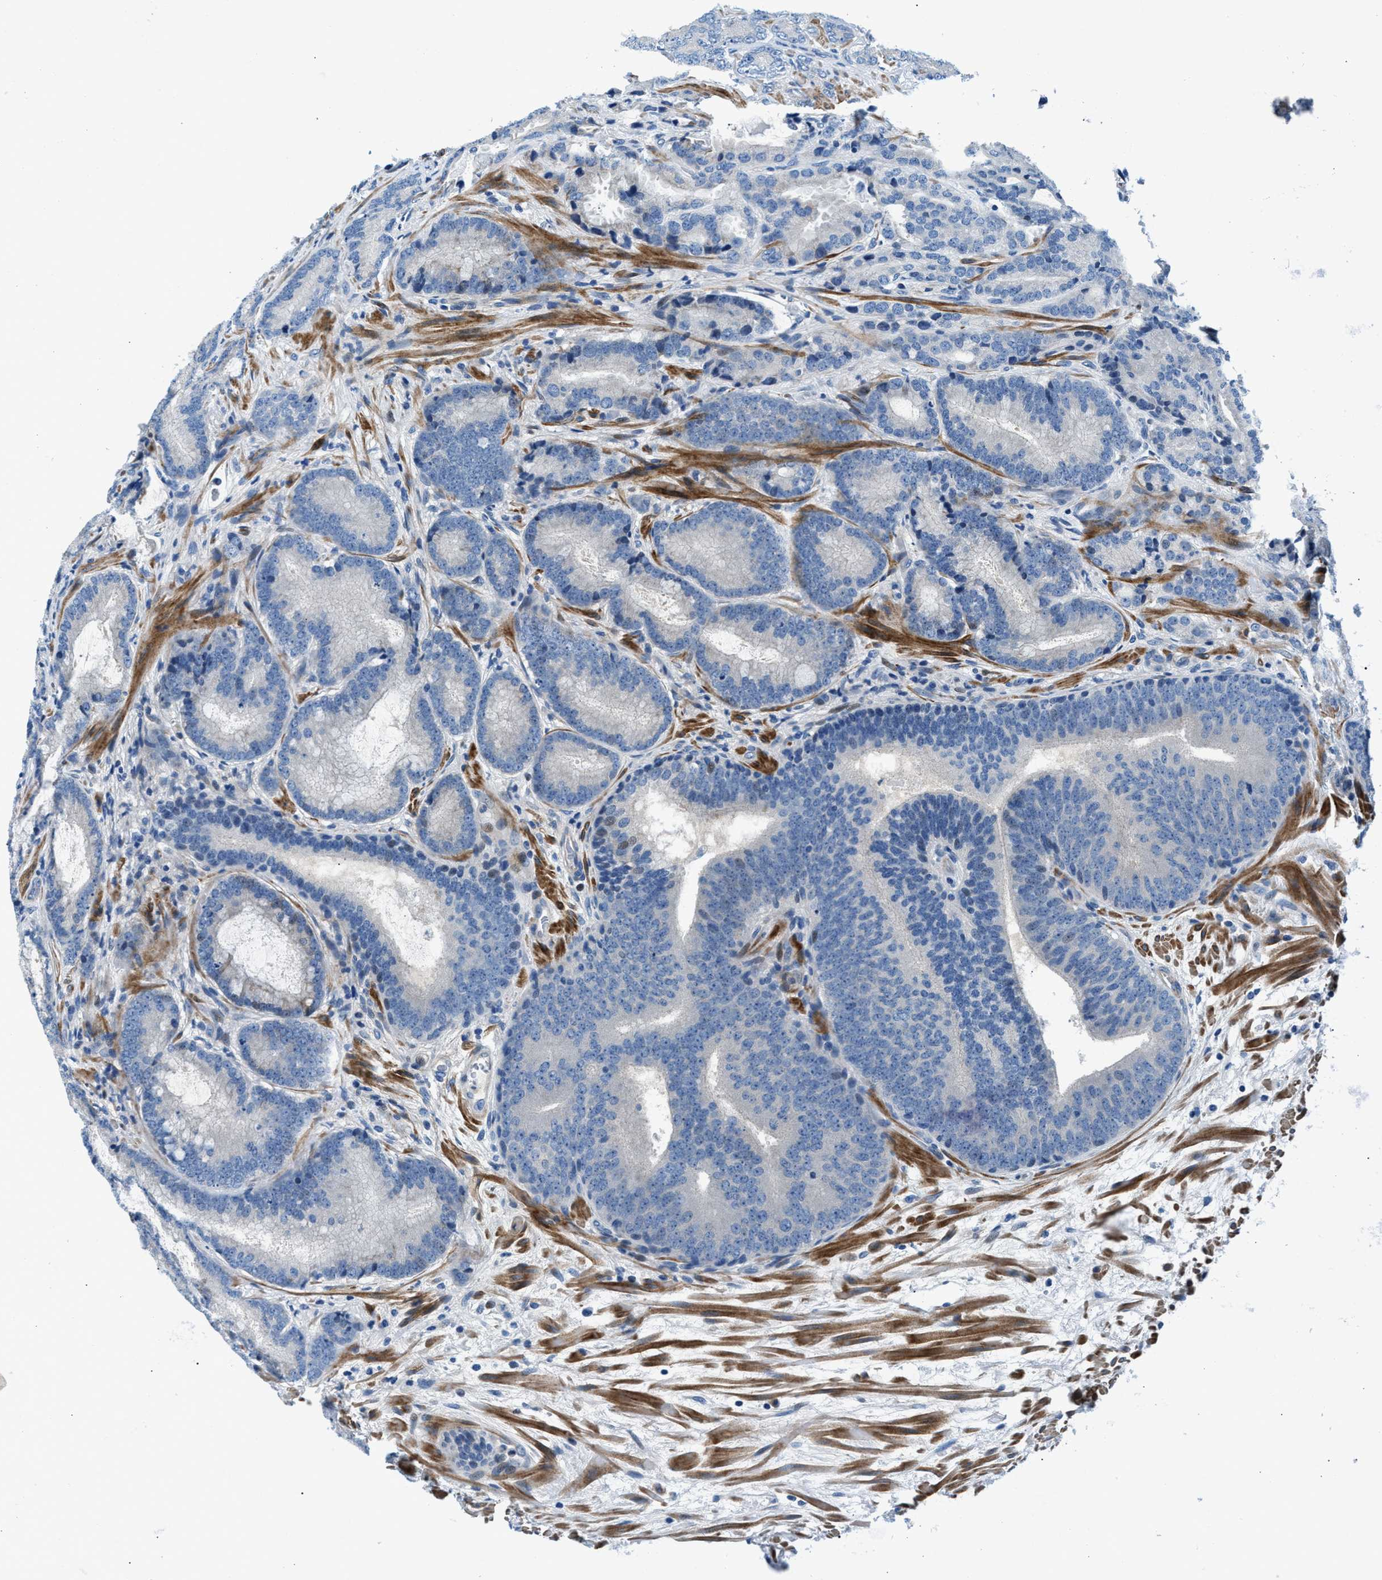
{"staining": {"intensity": "negative", "quantity": "none", "location": "none"}, "tissue": "prostate cancer", "cell_type": "Tumor cells", "image_type": "cancer", "snomed": [{"axis": "morphology", "description": "Adenocarcinoma, High grade"}, {"axis": "topography", "description": "Prostate"}], "caption": "An immunohistochemistry photomicrograph of prostate cancer is shown. There is no staining in tumor cells of prostate cancer. (Immunohistochemistry, brightfield microscopy, high magnification).", "gene": "CDRT4", "patient": {"sex": "male", "age": 55}}